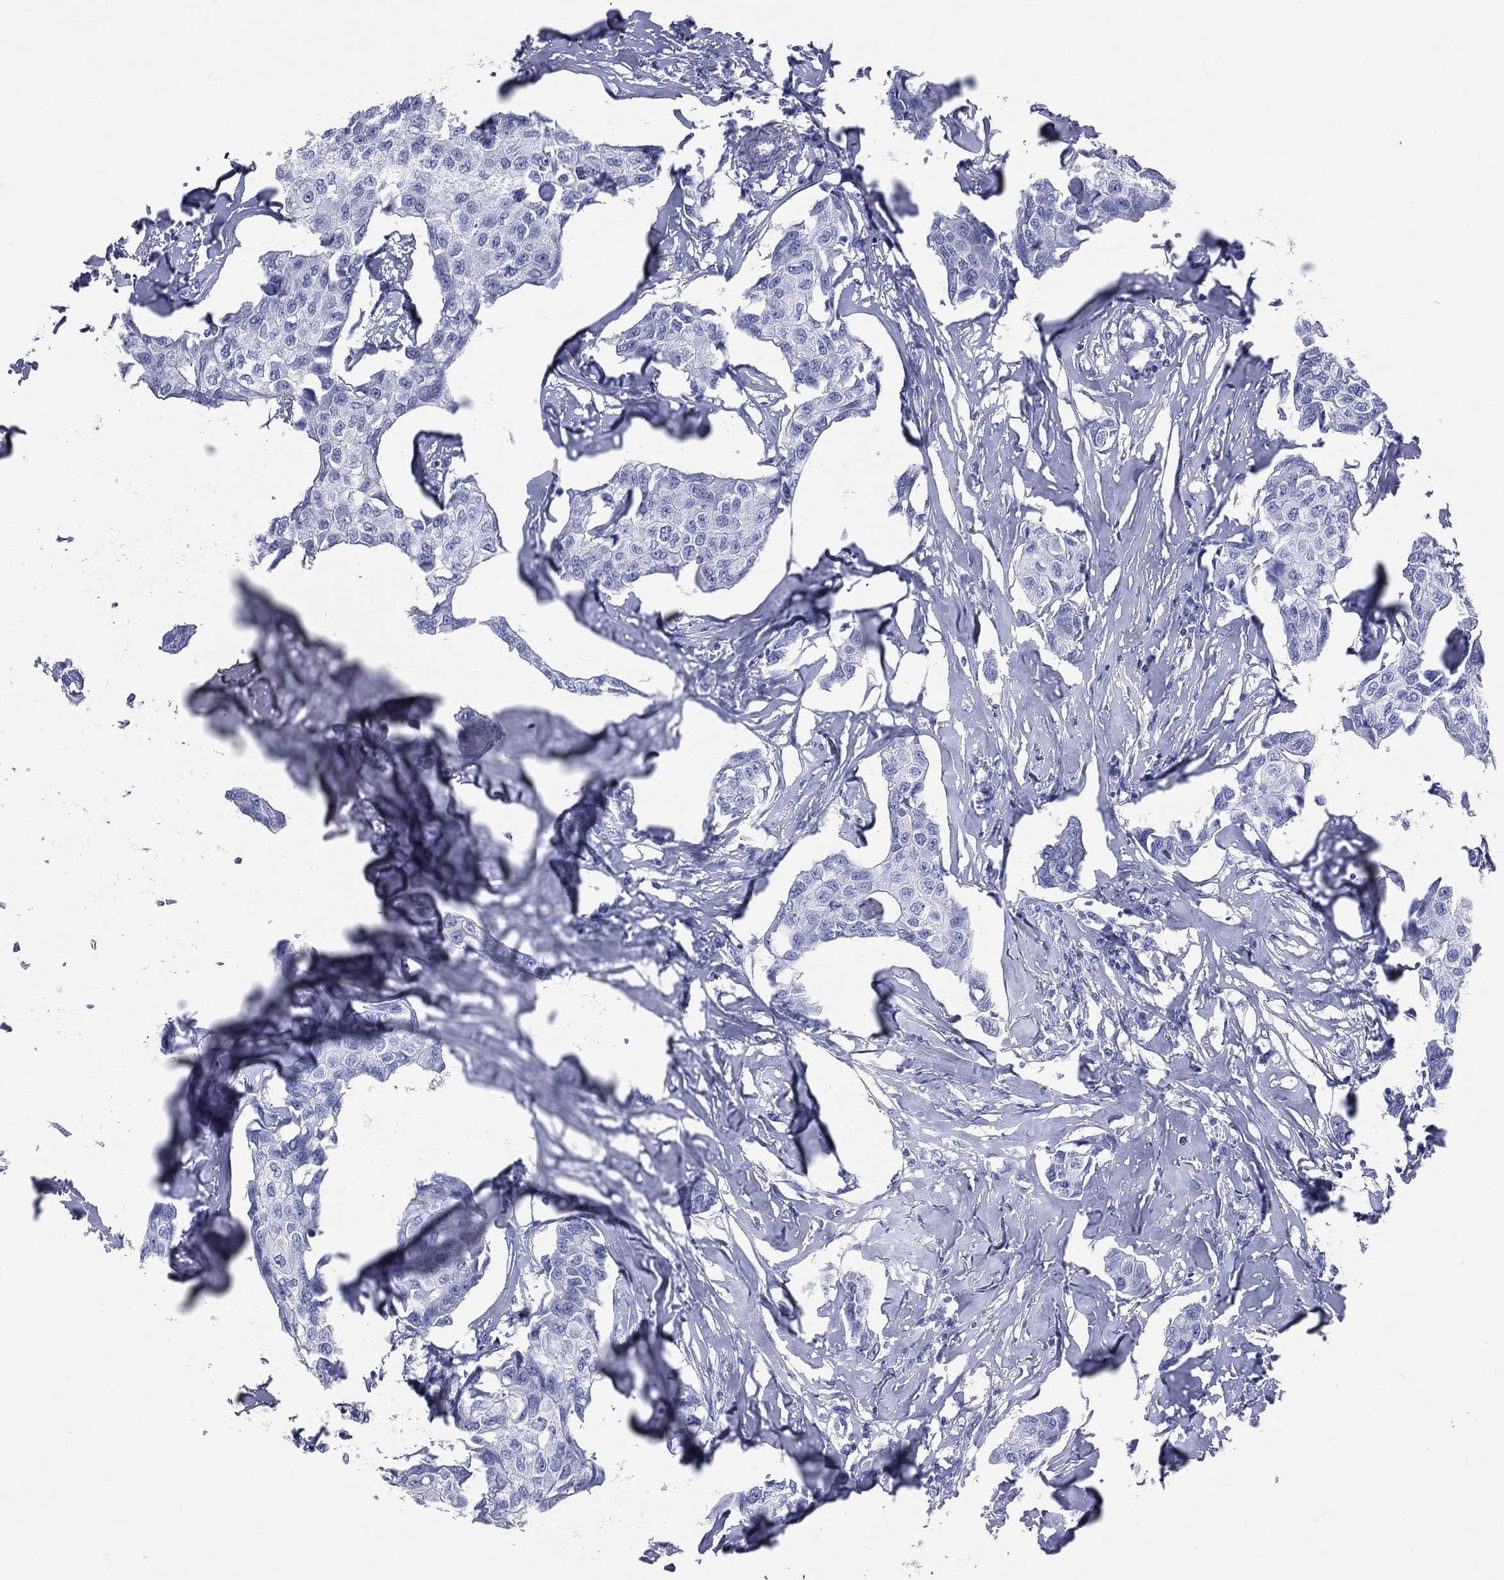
{"staining": {"intensity": "negative", "quantity": "none", "location": "none"}, "tissue": "breast cancer", "cell_type": "Tumor cells", "image_type": "cancer", "snomed": [{"axis": "morphology", "description": "Duct carcinoma"}, {"axis": "topography", "description": "Breast"}], "caption": "The IHC micrograph has no significant expression in tumor cells of breast cancer (infiltrating ductal carcinoma) tissue. (Stains: DAB (3,3'-diaminobenzidine) IHC with hematoxylin counter stain, Microscopy: brightfield microscopy at high magnification).", "gene": "CYLC1", "patient": {"sex": "female", "age": 80}}